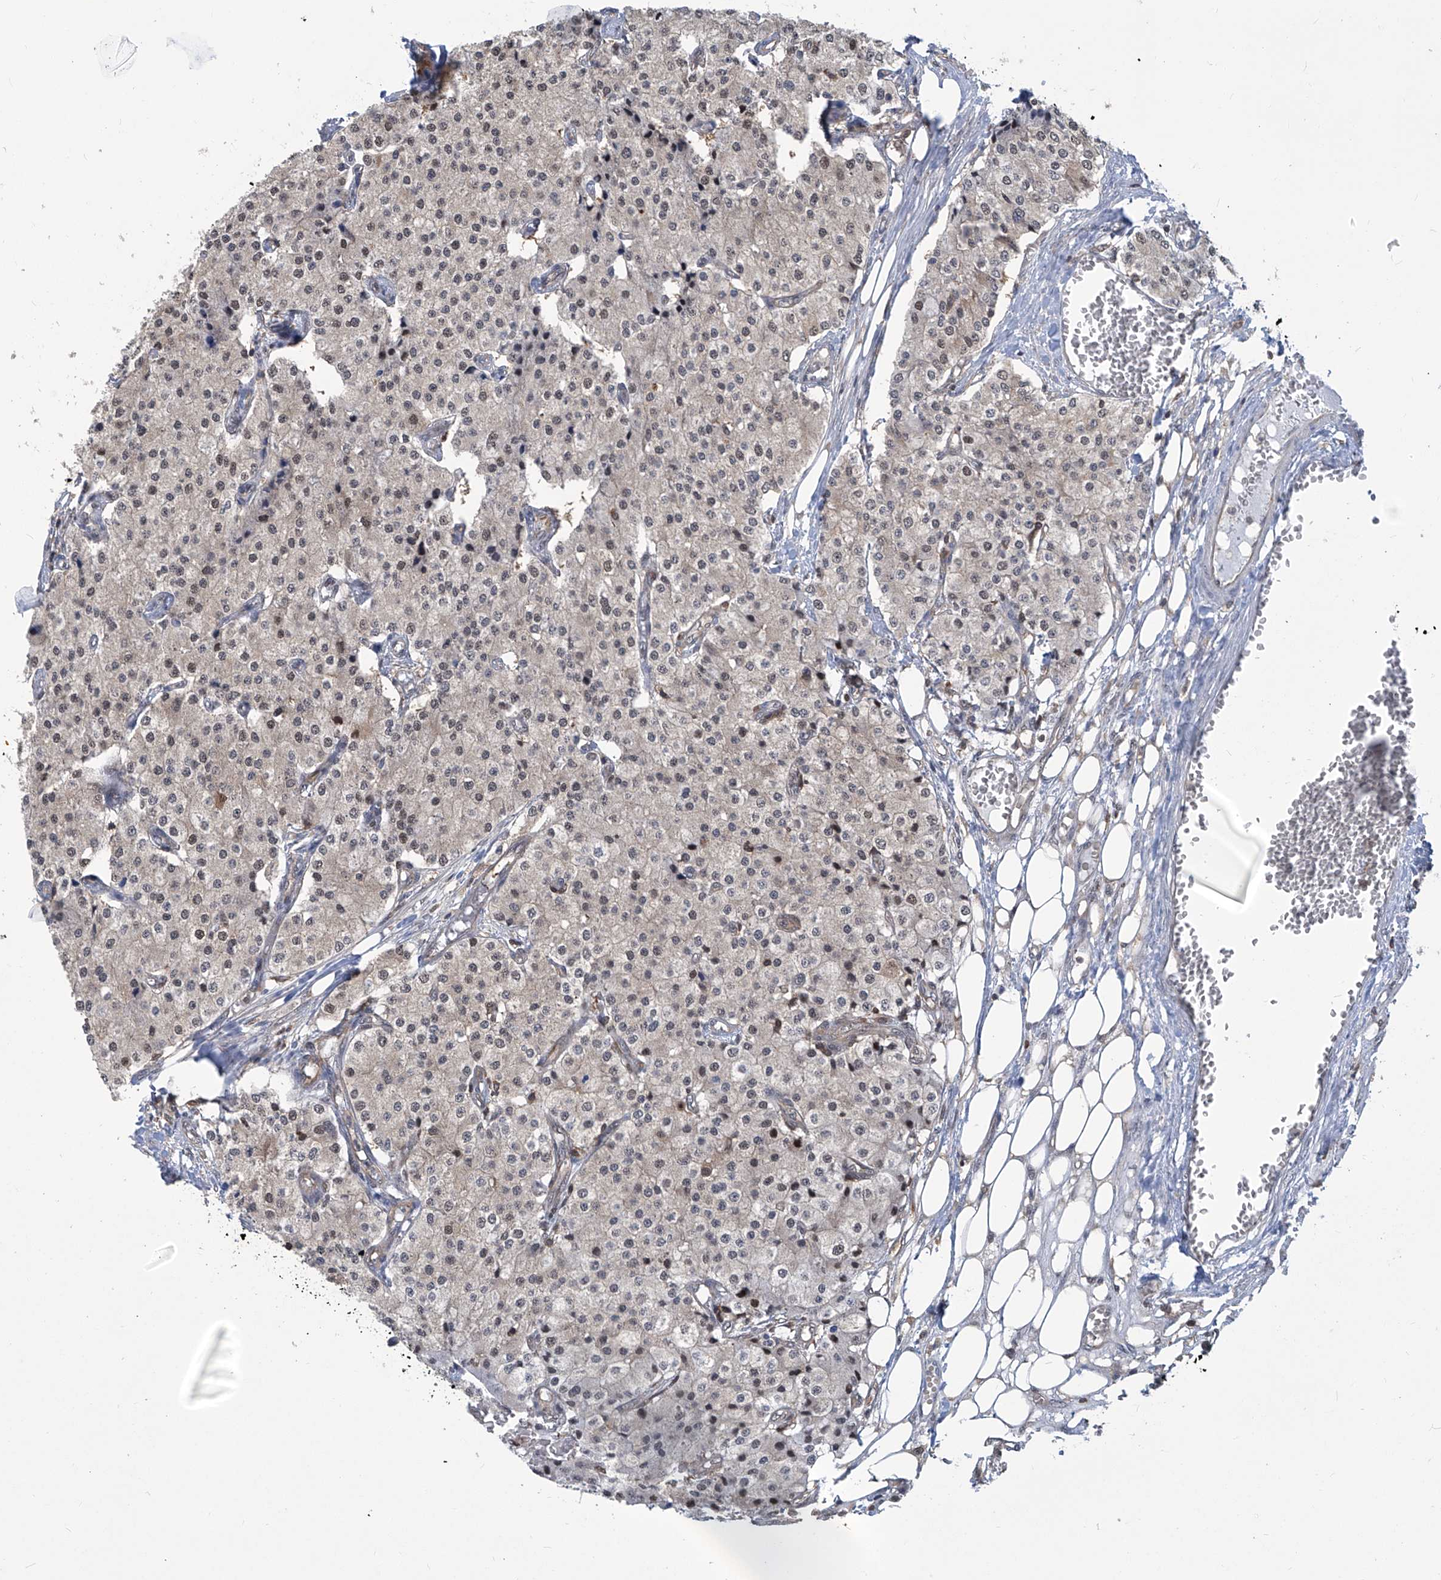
{"staining": {"intensity": "moderate", "quantity": "<25%", "location": "nuclear"}, "tissue": "carcinoid", "cell_type": "Tumor cells", "image_type": "cancer", "snomed": [{"axis": "morphology", "description": "Carcinoid, malignant, NOS"}, {"axis": "topography", "description": "Colon"}], "caption": "Protein staining of carcinoid tissue displays moderate nuclear staining in approximately <25% of tumor cells.", "gene": "PSMB1", "patient": {"sex": "female", "age": 52}}